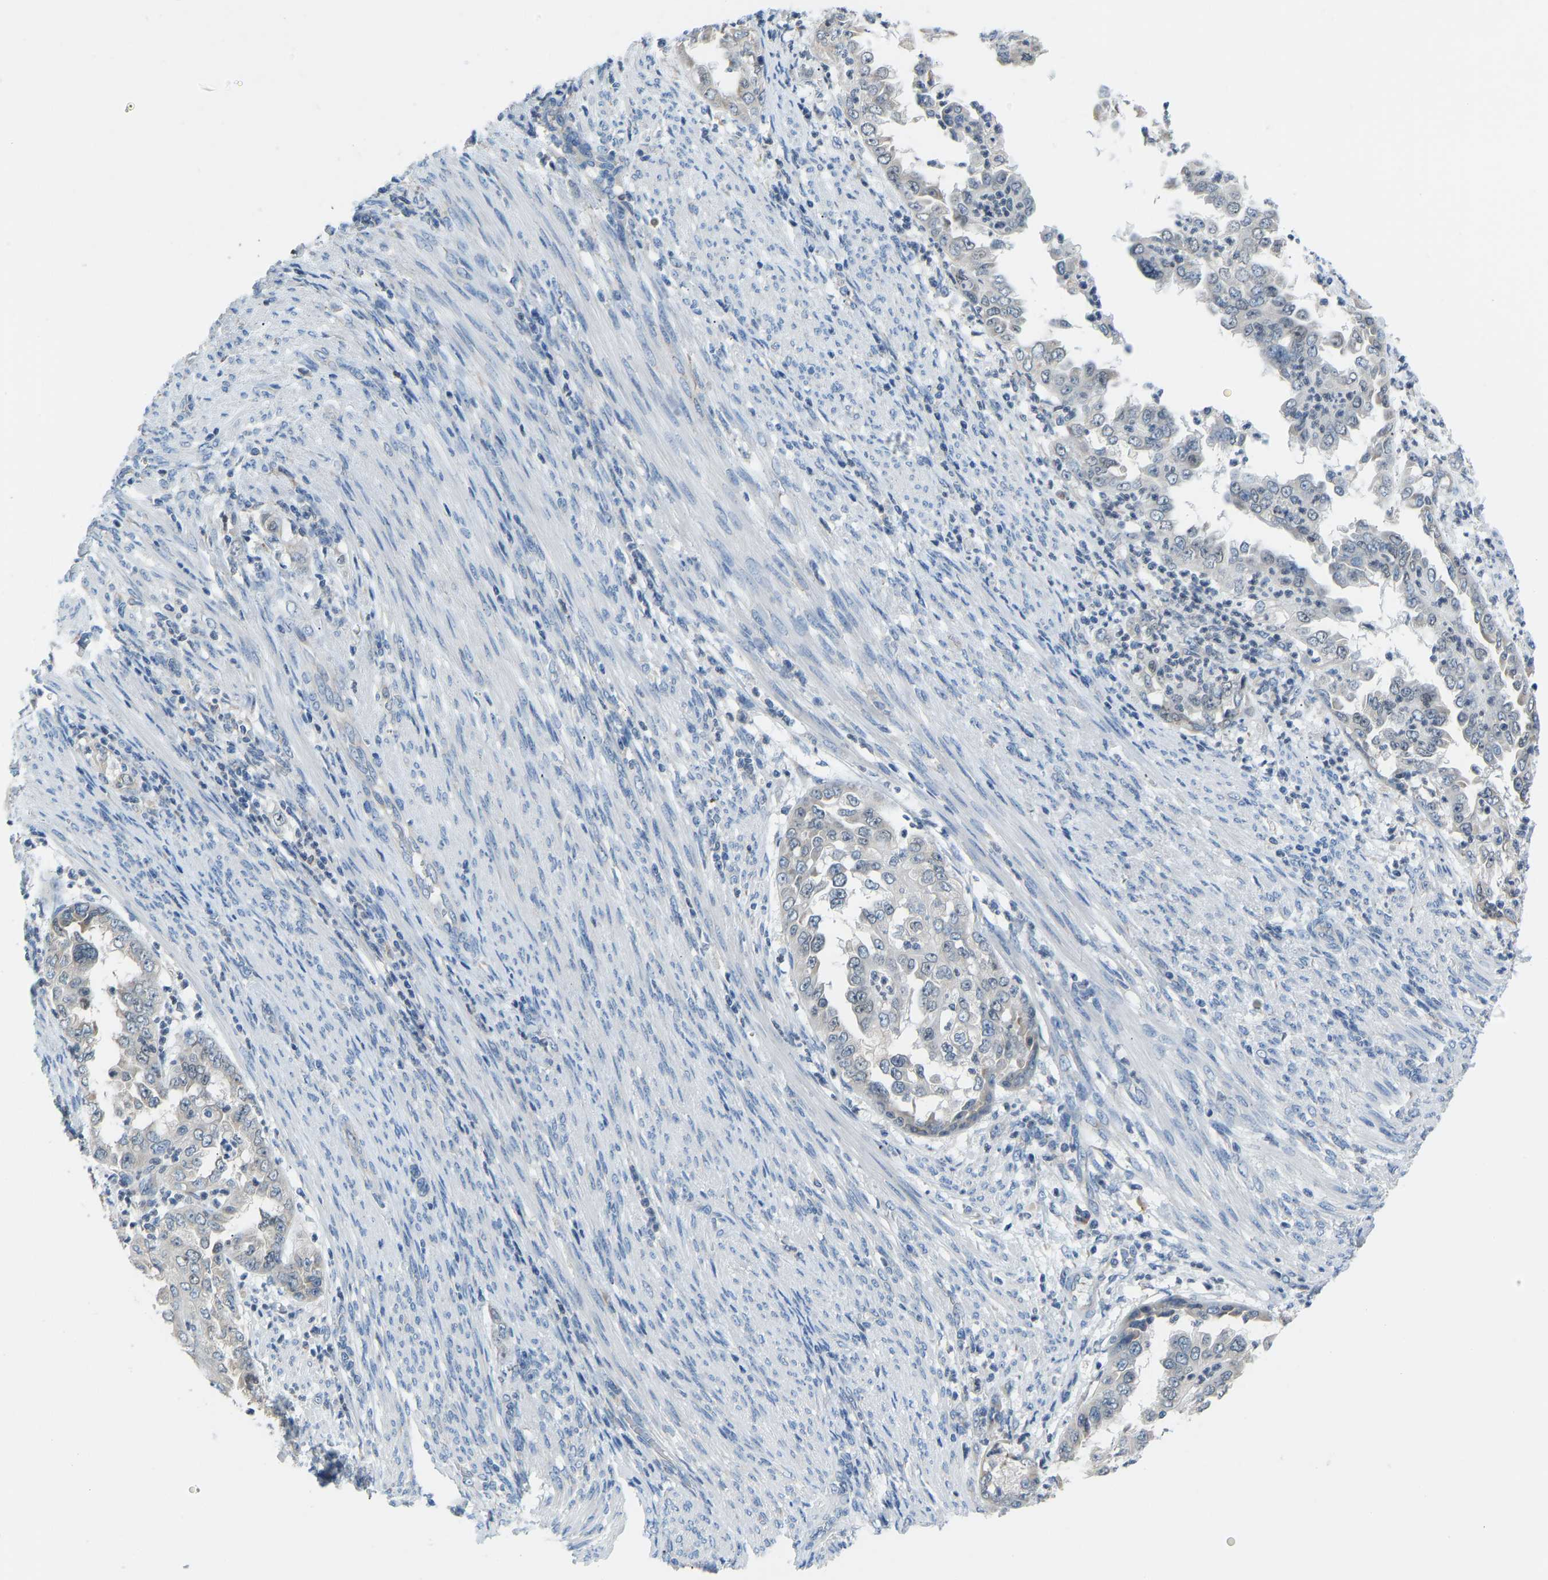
{"staining": {"intensity": "negative", "quantity": "none", "location": "none"}, "tissue": "endometrial cancer", "cell_type": "Tumor cells", "image_type": "cancer", "snomed": [{"axis": "morphology", "description": "Adenocarcinoma, NOS"}, {"axis": "topography", "description": "Endometrium"}], "caption": "Tumor cells show no significant positivity in endometrial cancer (adenocarcinoma).", "gene": "VRK1", "patient": {"sex": "female", "age": 85}}